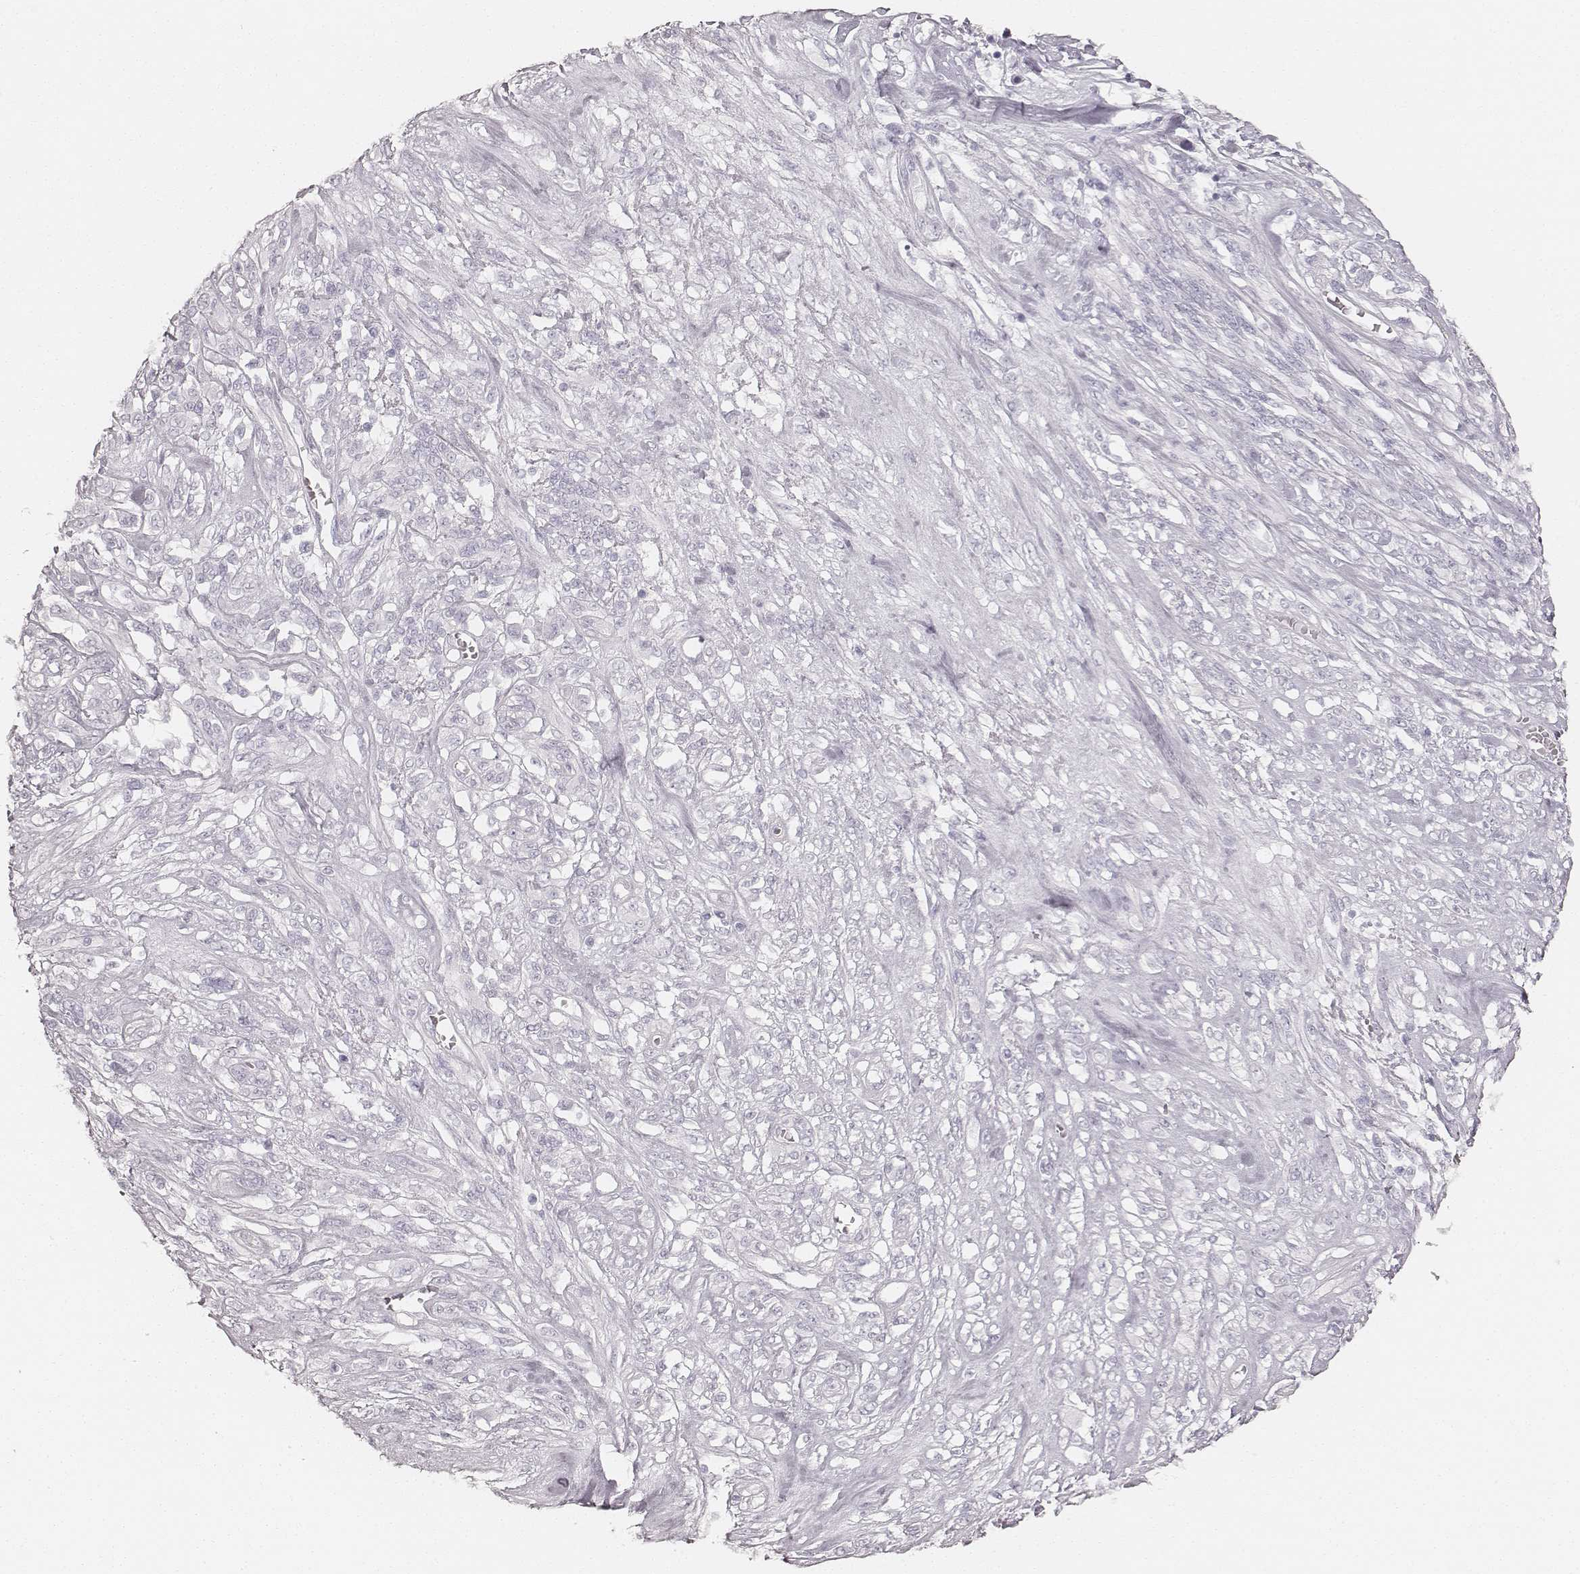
{"staining": {"intensity": "negative", "quantity": "none", "location": "none"}, "tissue": "melanoma", "cell_type": "Tumor cells", "image_type": "cancer", "snomed": [{"axis": "morphology", "description": "Malignant melanoma, NOS"}, {"axis": "topography", "description": "Skin"}], "caption": "Tumor cells show no significant protein positivity in melanoma.", "gene": "KRT34", "patient": {"sex": "female", "age": 91}}